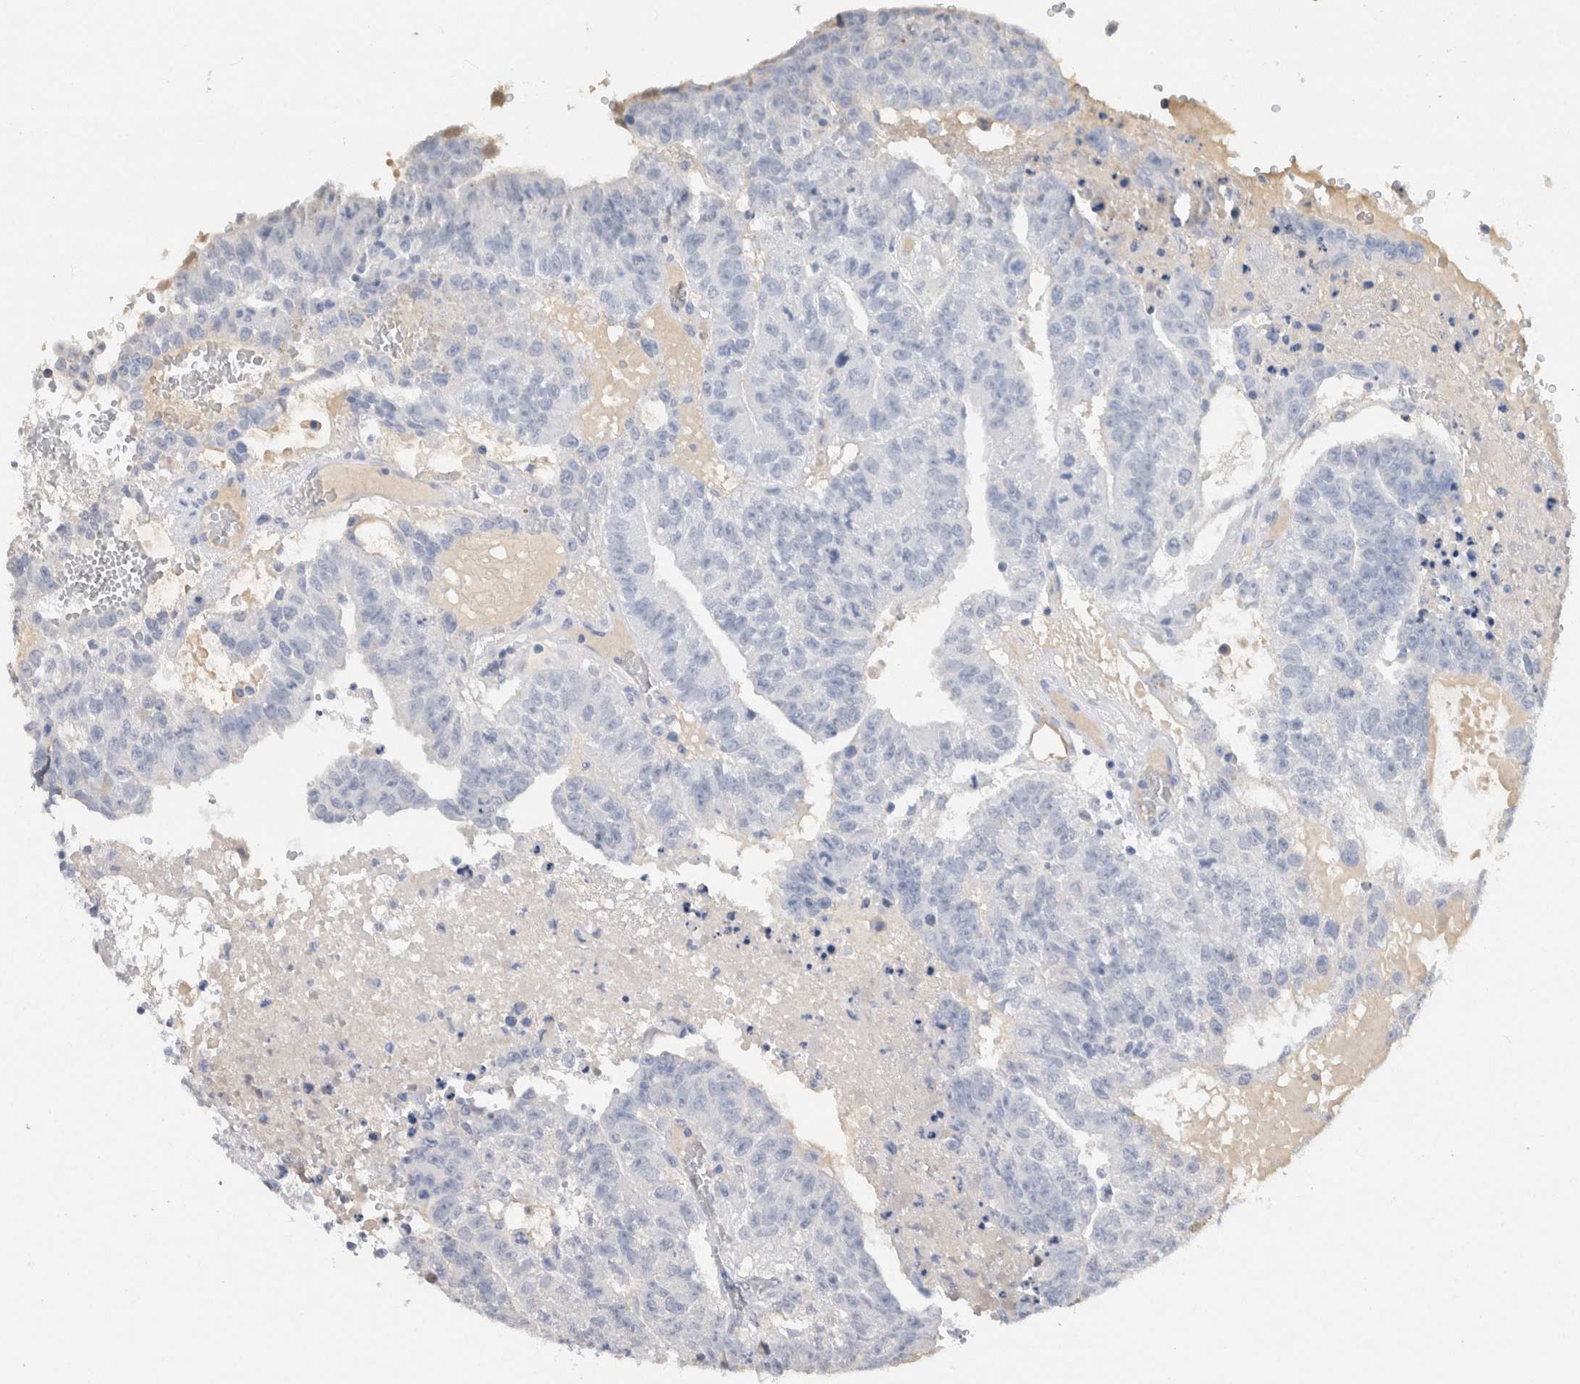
{"staining": {"intensity": "negative", "quantity": "none", "location": "none"}, "tissue": "testis cancer", "cell_type": "Tumor cells", "image_type": "cancer", "snomed": [{"axis": "morphology", "description": "Seminoma, NOS"}, {"axis": "morphology", "description": "Carcinoma, Embryonal, NOS"}, {"axis": "topography", "description": "Testis"}], "caption": "Tumor cells are negative for protein expression in human testis seminoma. Nuclei are stained in blue.", "gene": "SCGB1A1", "patient": {"sex": "male", "age": 52}}